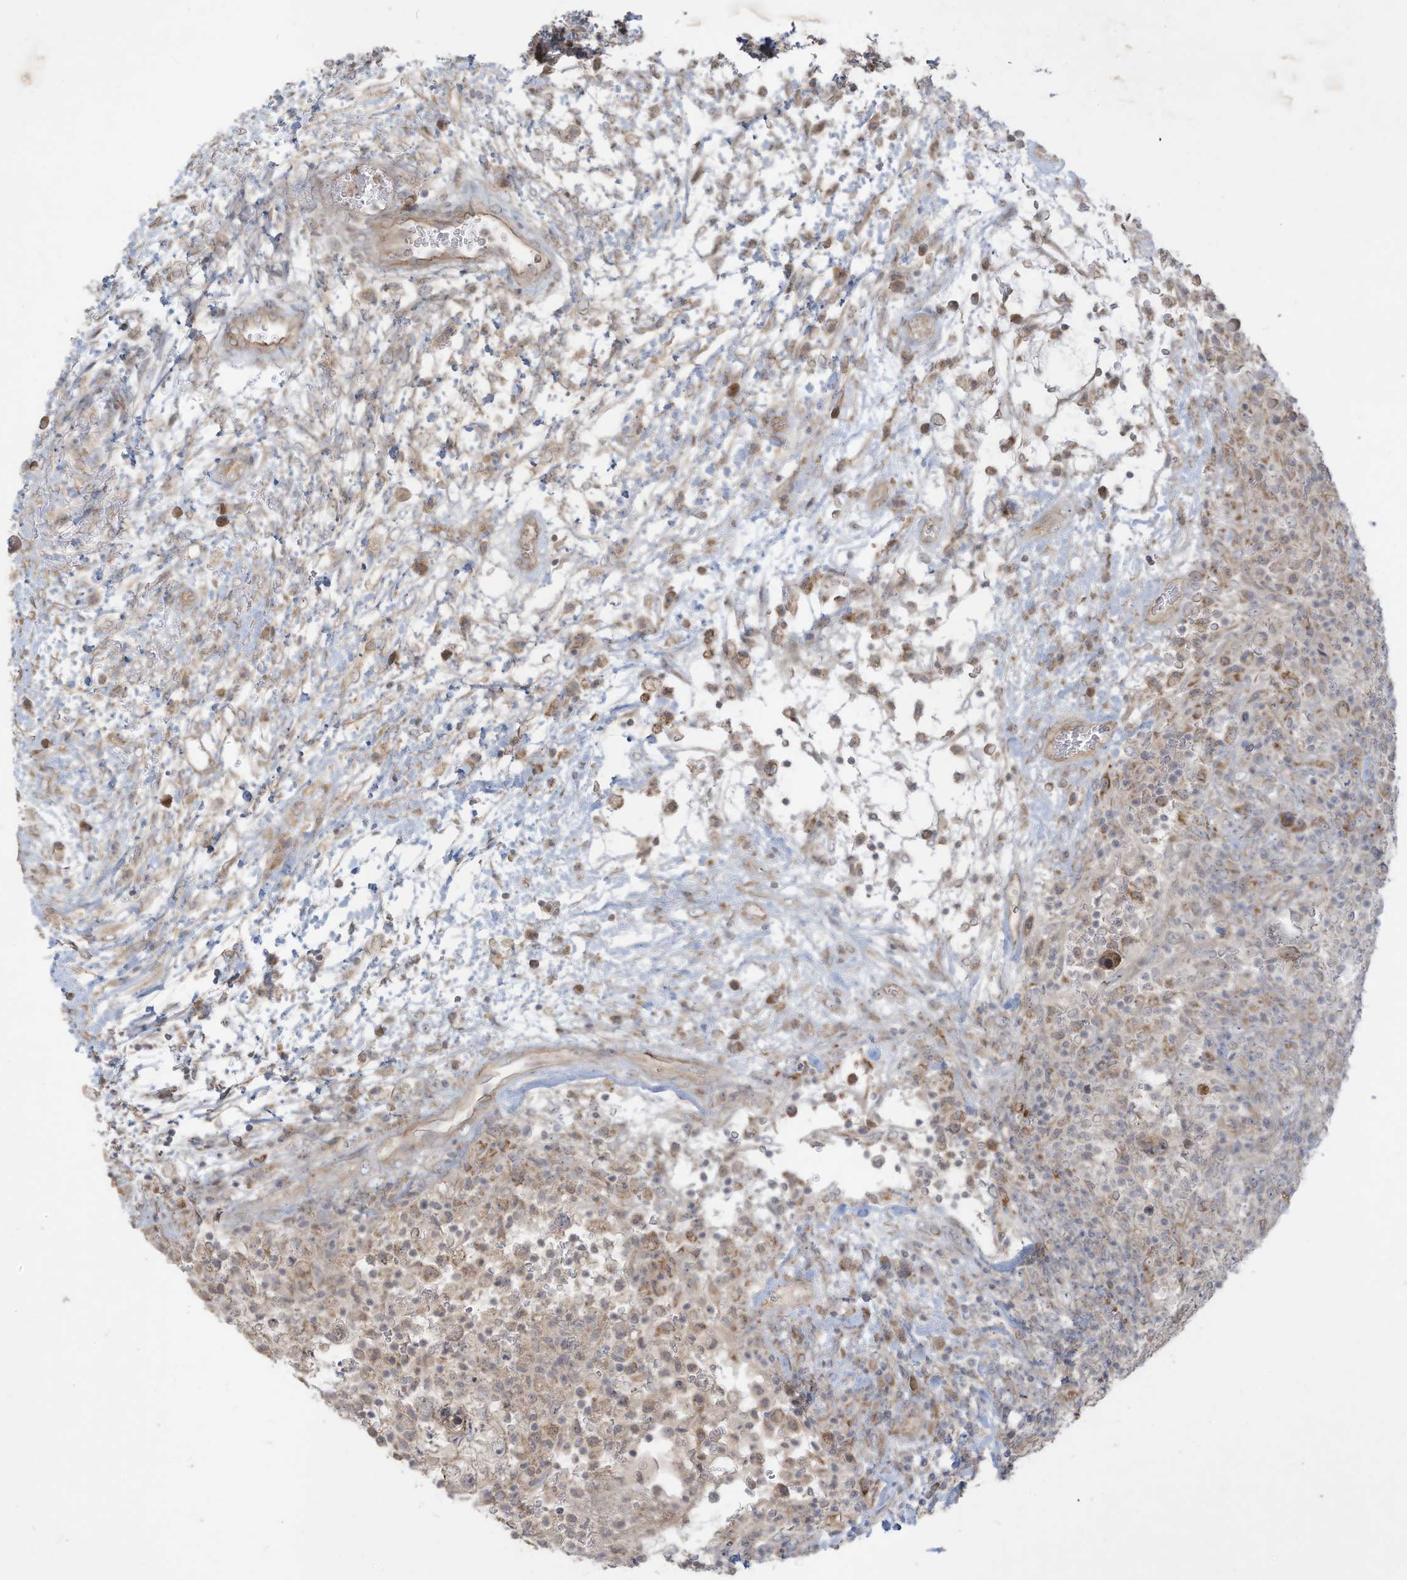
{"staining": {"intensity": "negative", "quantity": "none", "location": "none"}, "tissue": "testis cancer", "cell_type": "Tumor cells", "image_type": "cancer", "snomed": [{"axis": "morphology", "description": "Carcinoma, Embryonal, NOS"}, {"axis": "topography", "description": "Testis"}], "caption": "IHC photomicrograph of testis embryonal carcinoma stained for a protein (brown), which demonstrates no expression in tumor cells. The staining is performed using DAB (3,3'-diaminobenzidine) brown chromogen with nuclei counter-stained in using hematoxylin.", "gene": "MAGIX", "patient": {"sex": "male", "age": 37}}